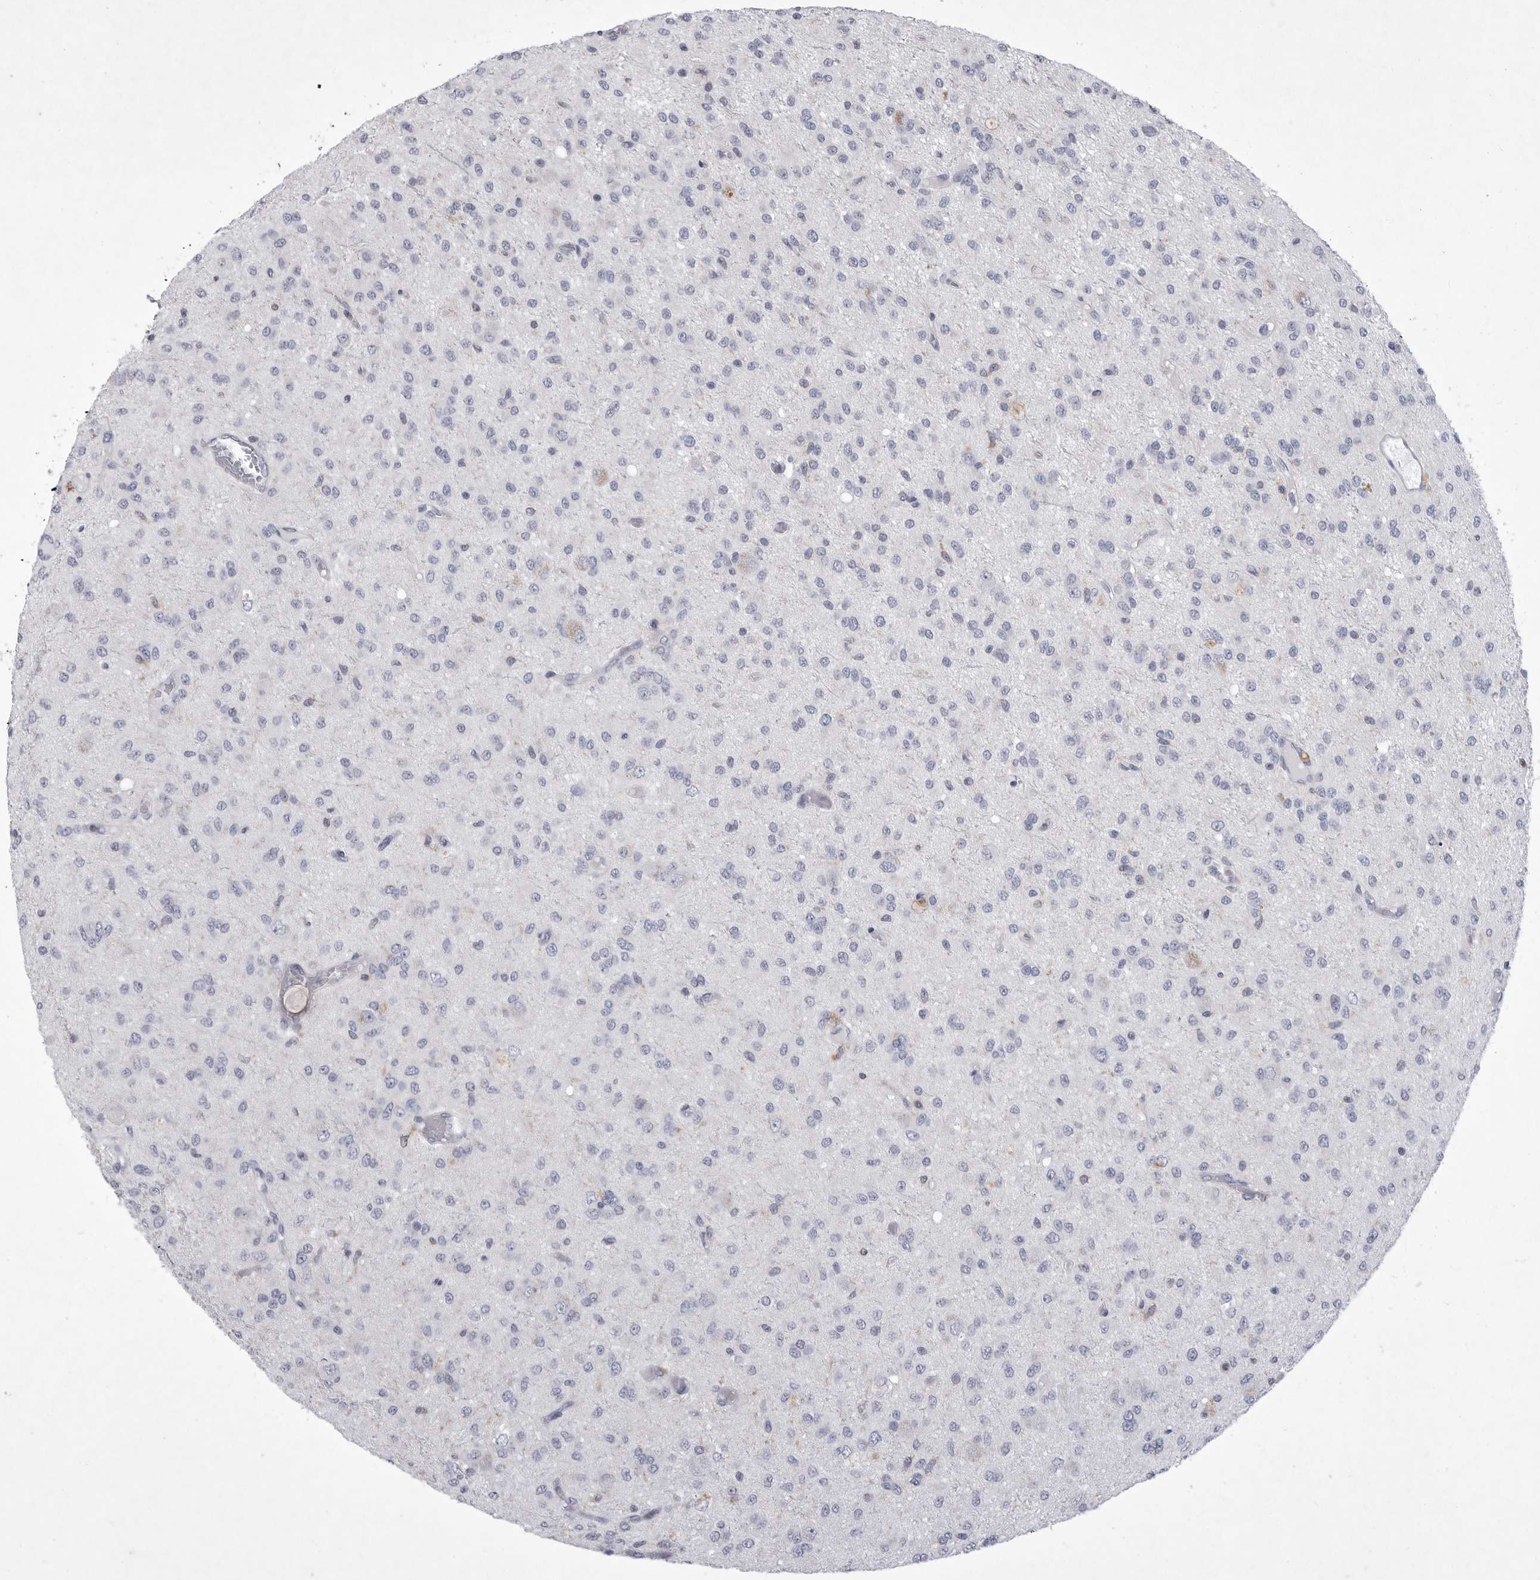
{"staining": {"intensity": "negative", "quantity": "none", "location": "none"}, "tissue": "glioma", "cell_type": "Tumor cells", "image_type": "cancer", "snomed": [{"axis": "morphology", "description": "Glioma, malignant, High grade"}, {"axis": "topography", "description": "Brain"}], "caption": "Protein analysis of high-grade glioma (malignant) exhibits no significant positivity in tumor cells. The staining was performed using DAB (3,3'-diaminobenzidine) to visualize the protein expression in brown, while the nuclei were stained in blue with hematoxylin (Magnification: 20x).", "gene": "SIGLEC10", "patient": {"sex": "female", "age": 59}}